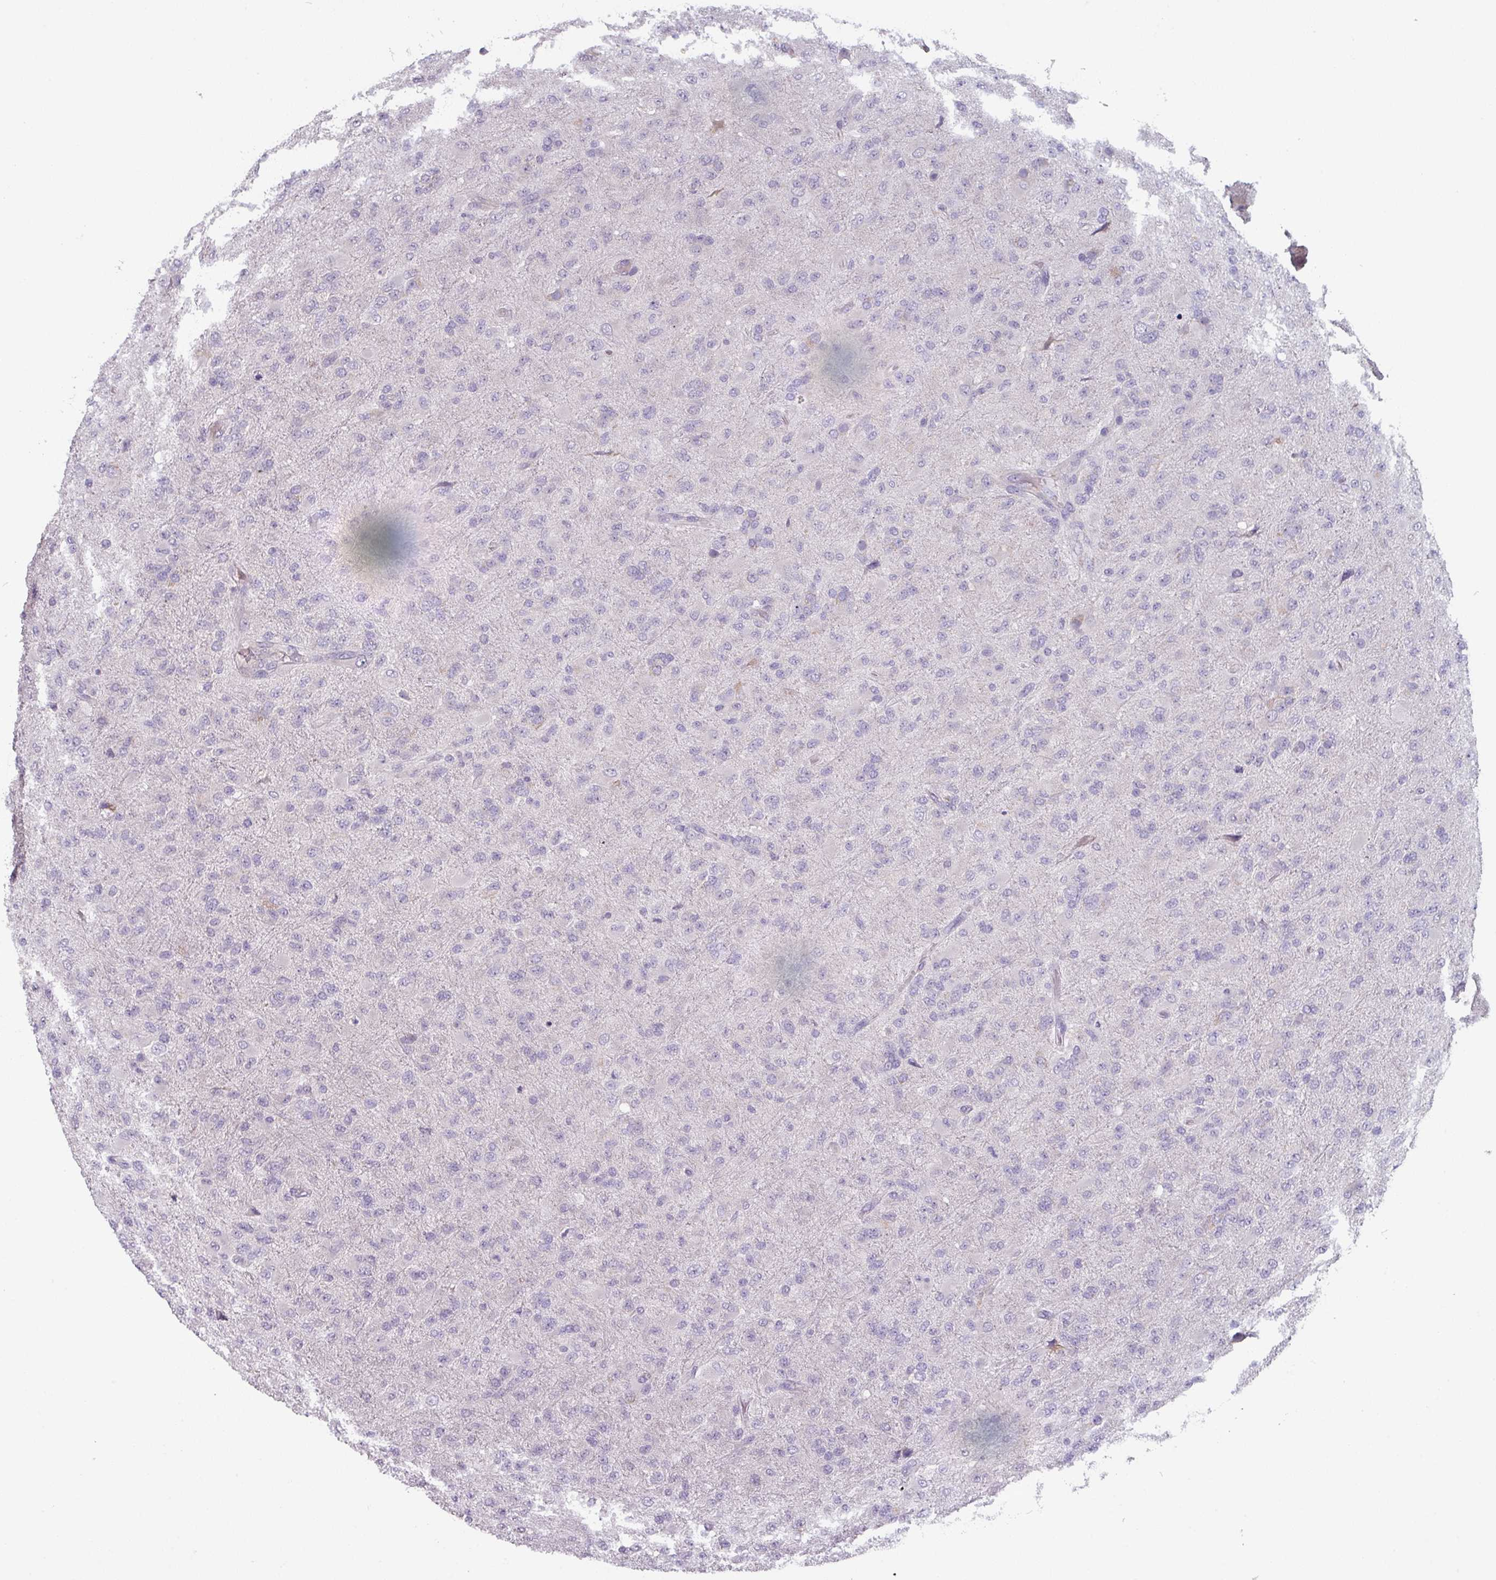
{"staining": {"intensity": "negative", "quantity": "none", "location": "none"}, "tissue": "glioma", "cell_type": "Tumor cells", "image_type": "cancer", "snomed": [{"axis": "morphology", "description": "Glioma, malignant, Low grade"}, {"axis": "topography", "description": "Brain"}], "caption": "Tumor cells are negative for brown protein staining in malignant glioma (low-grade). (Stains: DAB (3,3'-diaminobenzidine) IHC with hematoxylin counter stain, Microscopy: brightfield microscopy at high magnification).", "gene": "PRAMEF8", "patient": {"sex": "male", "age": 65}}